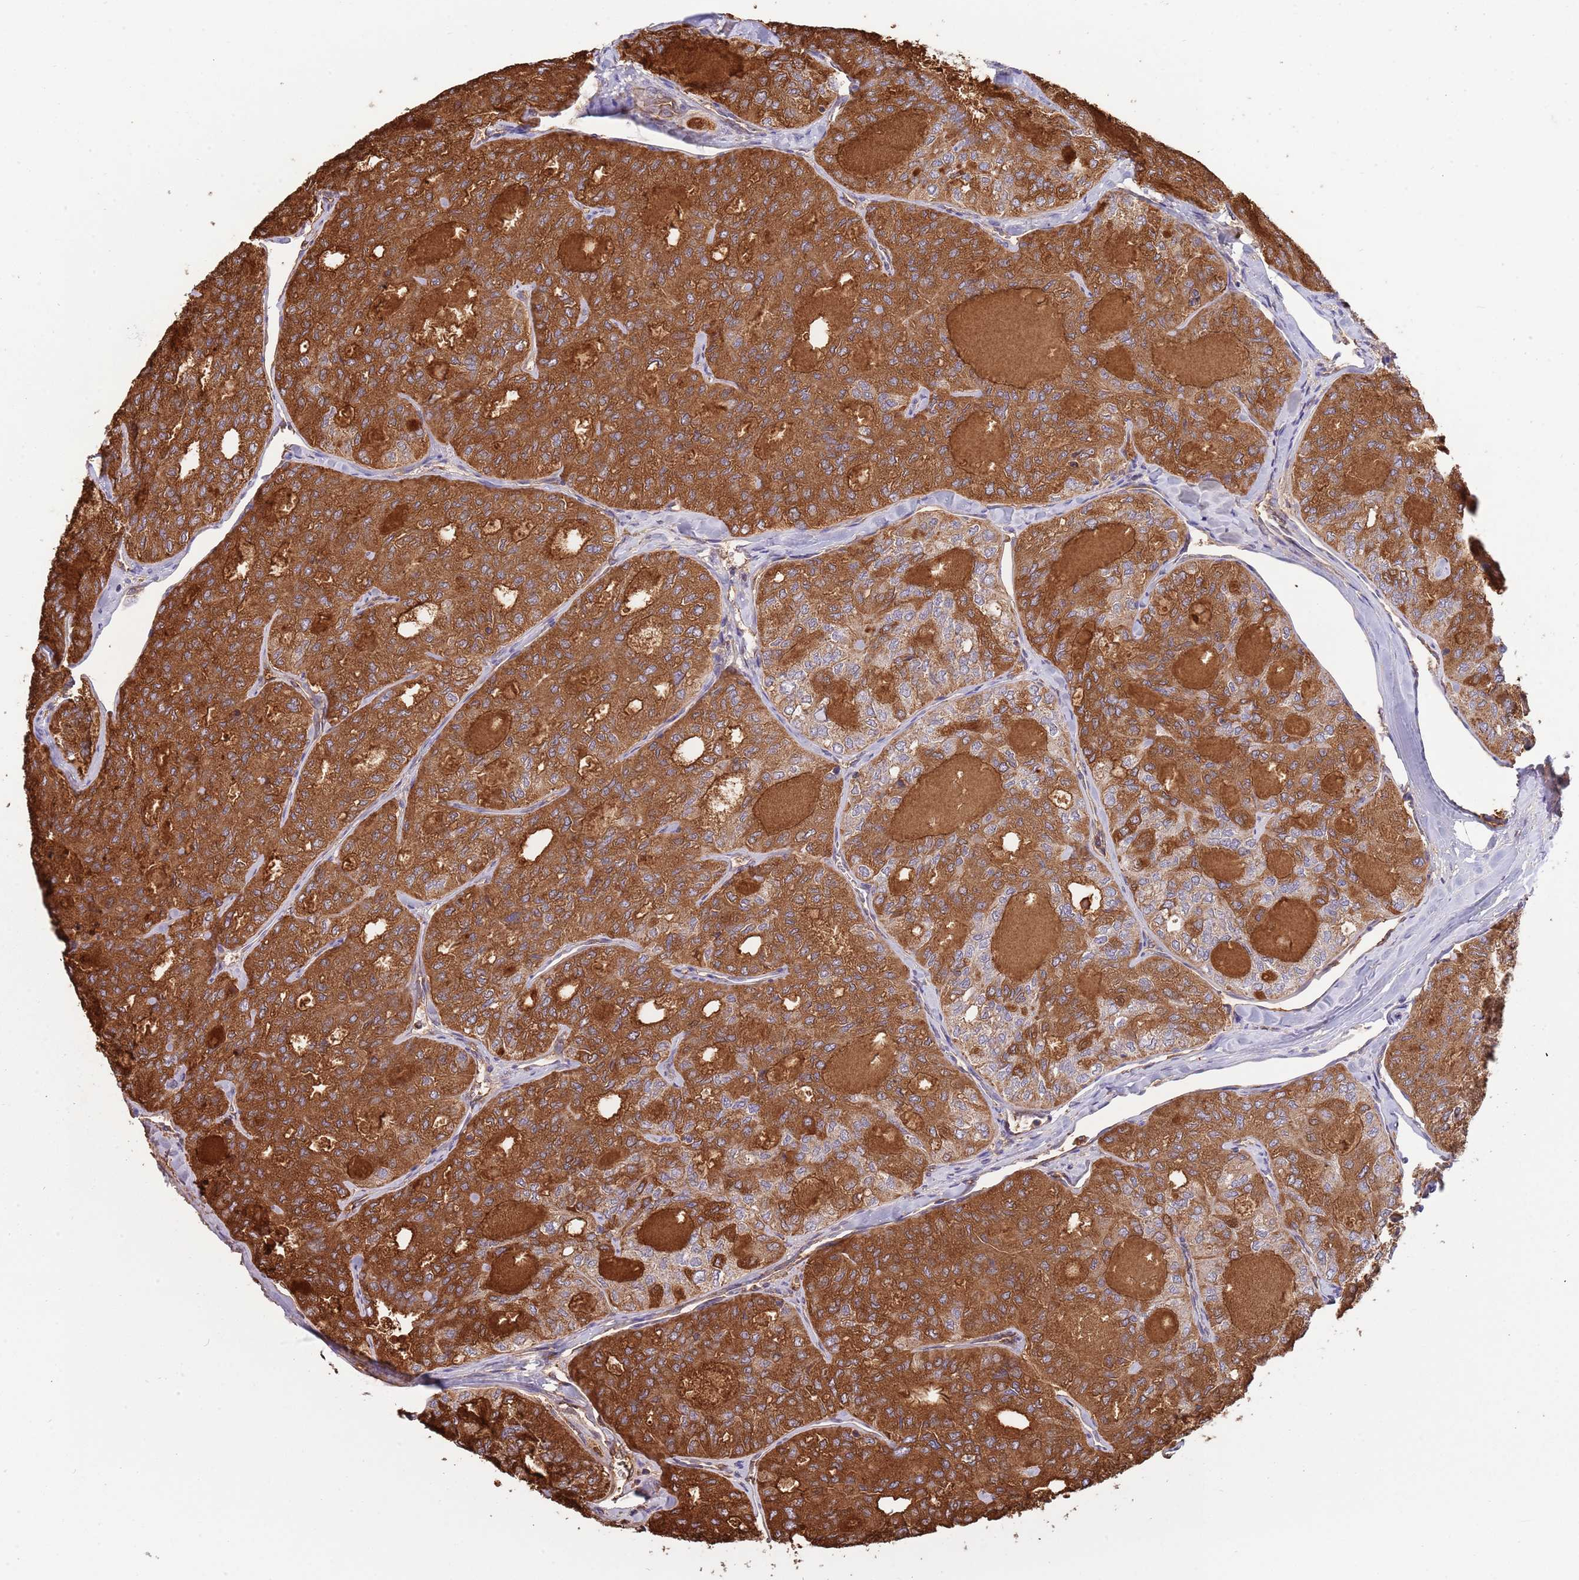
{"staining": {"intensity": "strong", "quantity": ">75%", "location": "cytoplasmic/membranous"}, "tissue": "thyroid cancer", "cell_type": "Tumor cells", "image_type": "cancer", "snomed": [{"axis": "morphology", "description": "Follicular adenoma carcinoma, NOS"}, {"axis": "topography", "description": "Thyroid gland"}], "caption": "Immunohistochemical staining of human follicular adenoma carcinoma (thyroid) exhibits strong cytoplasmic/membranous protein positivity in about >75% of tumor cells.", "gene": "VPS16", "patient": {"sex": "male", "age": 75}}